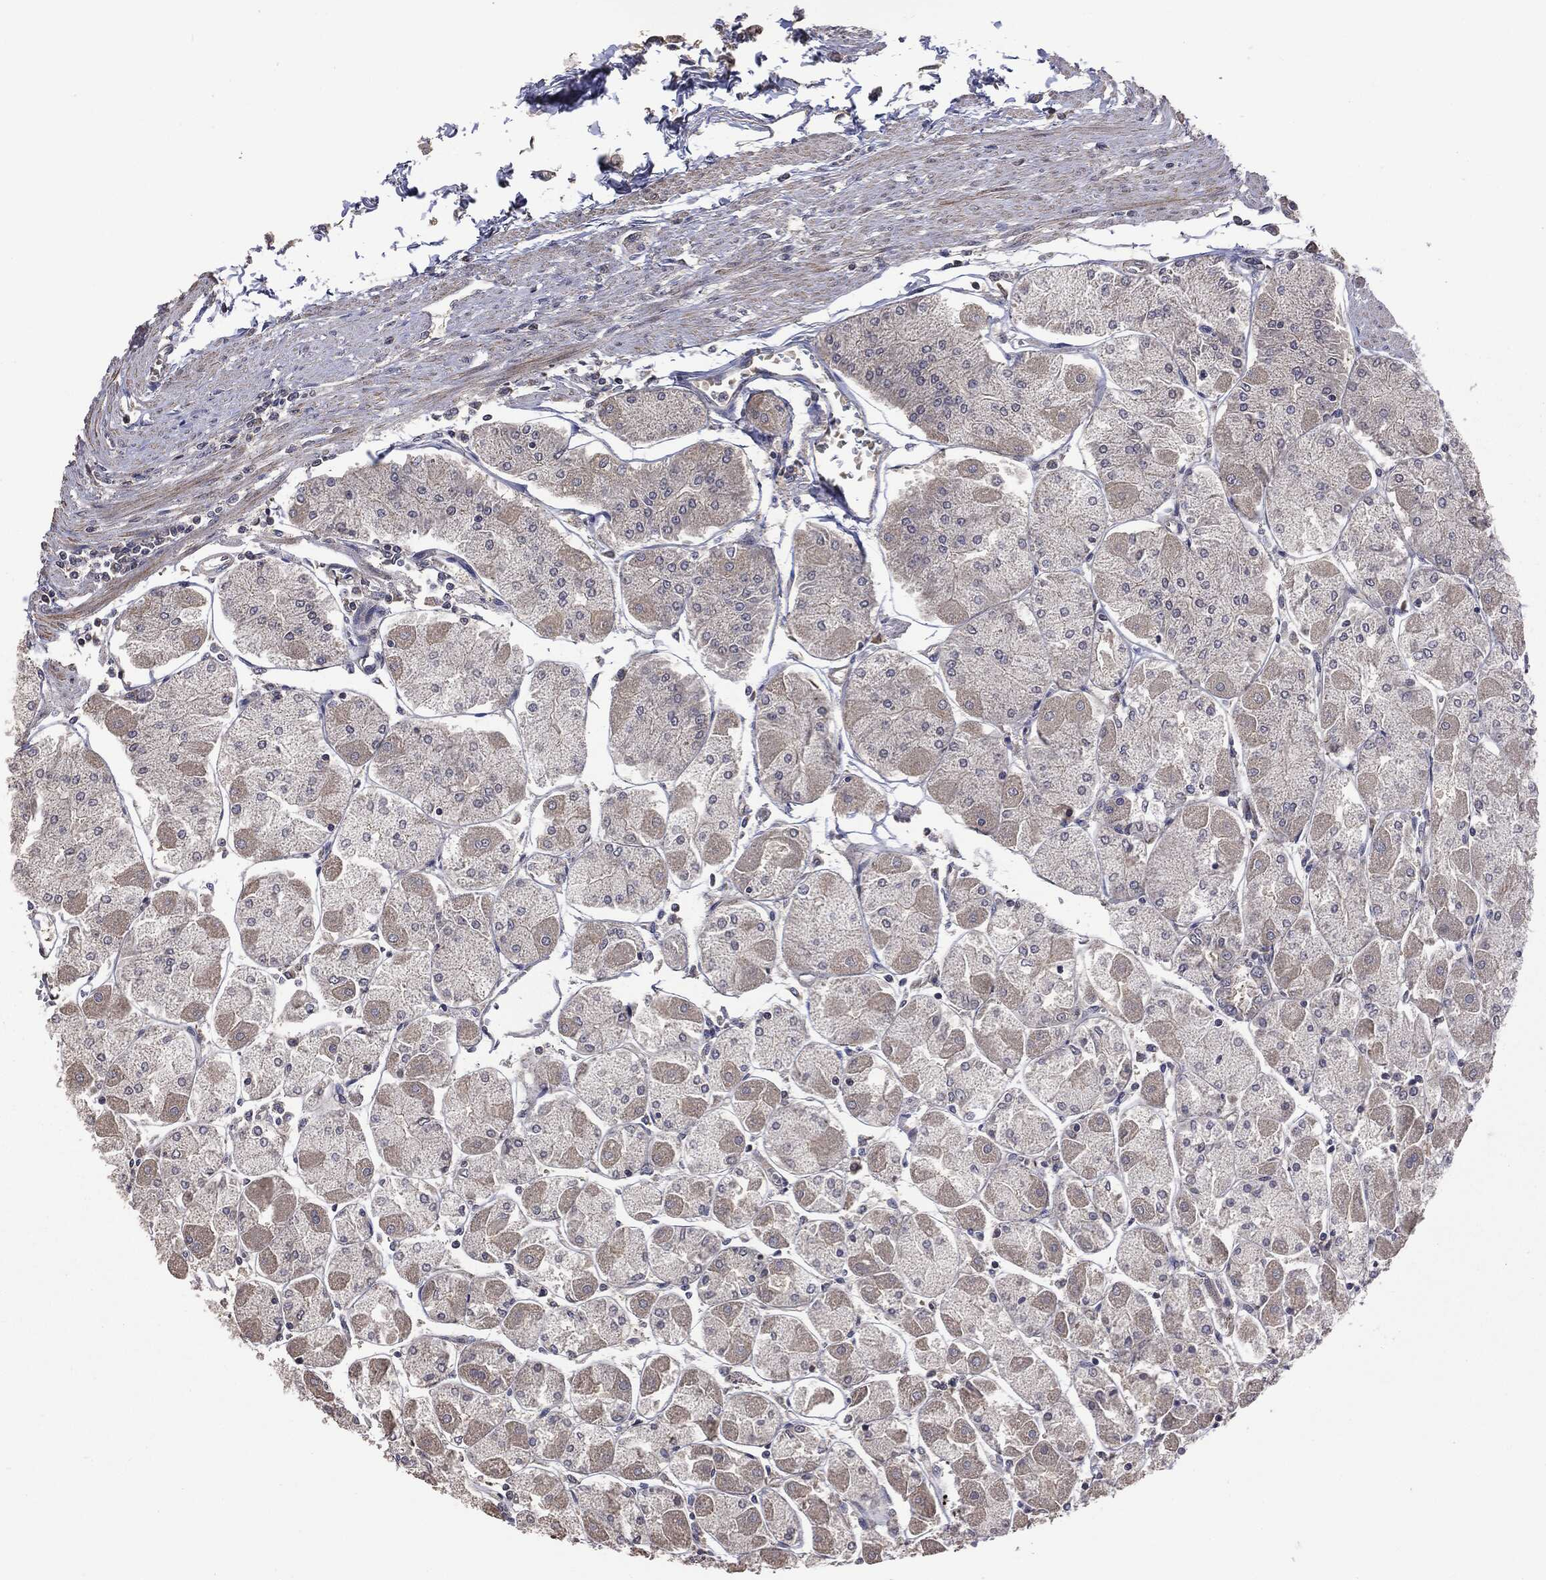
{"staining": {"intensity": "weak", "quantity": "<25%", "location": "cytoplasmic/membranous"}, "tissue": "stomach", "cell_type": "Glandular cells", "image_type": "normal", "snomed": [{"axis": "morphology", "description": "Normal tissue, NOS"}, {"axis": "topography", "description": "Stomach"}], "caption": "An immunohistochemistry (IHC) micrograph of normal stomach is shown. There is no staining in glandular cells of stomach.", "gene": "MTOR", "patient": {"sex": "male", "age": 70}}